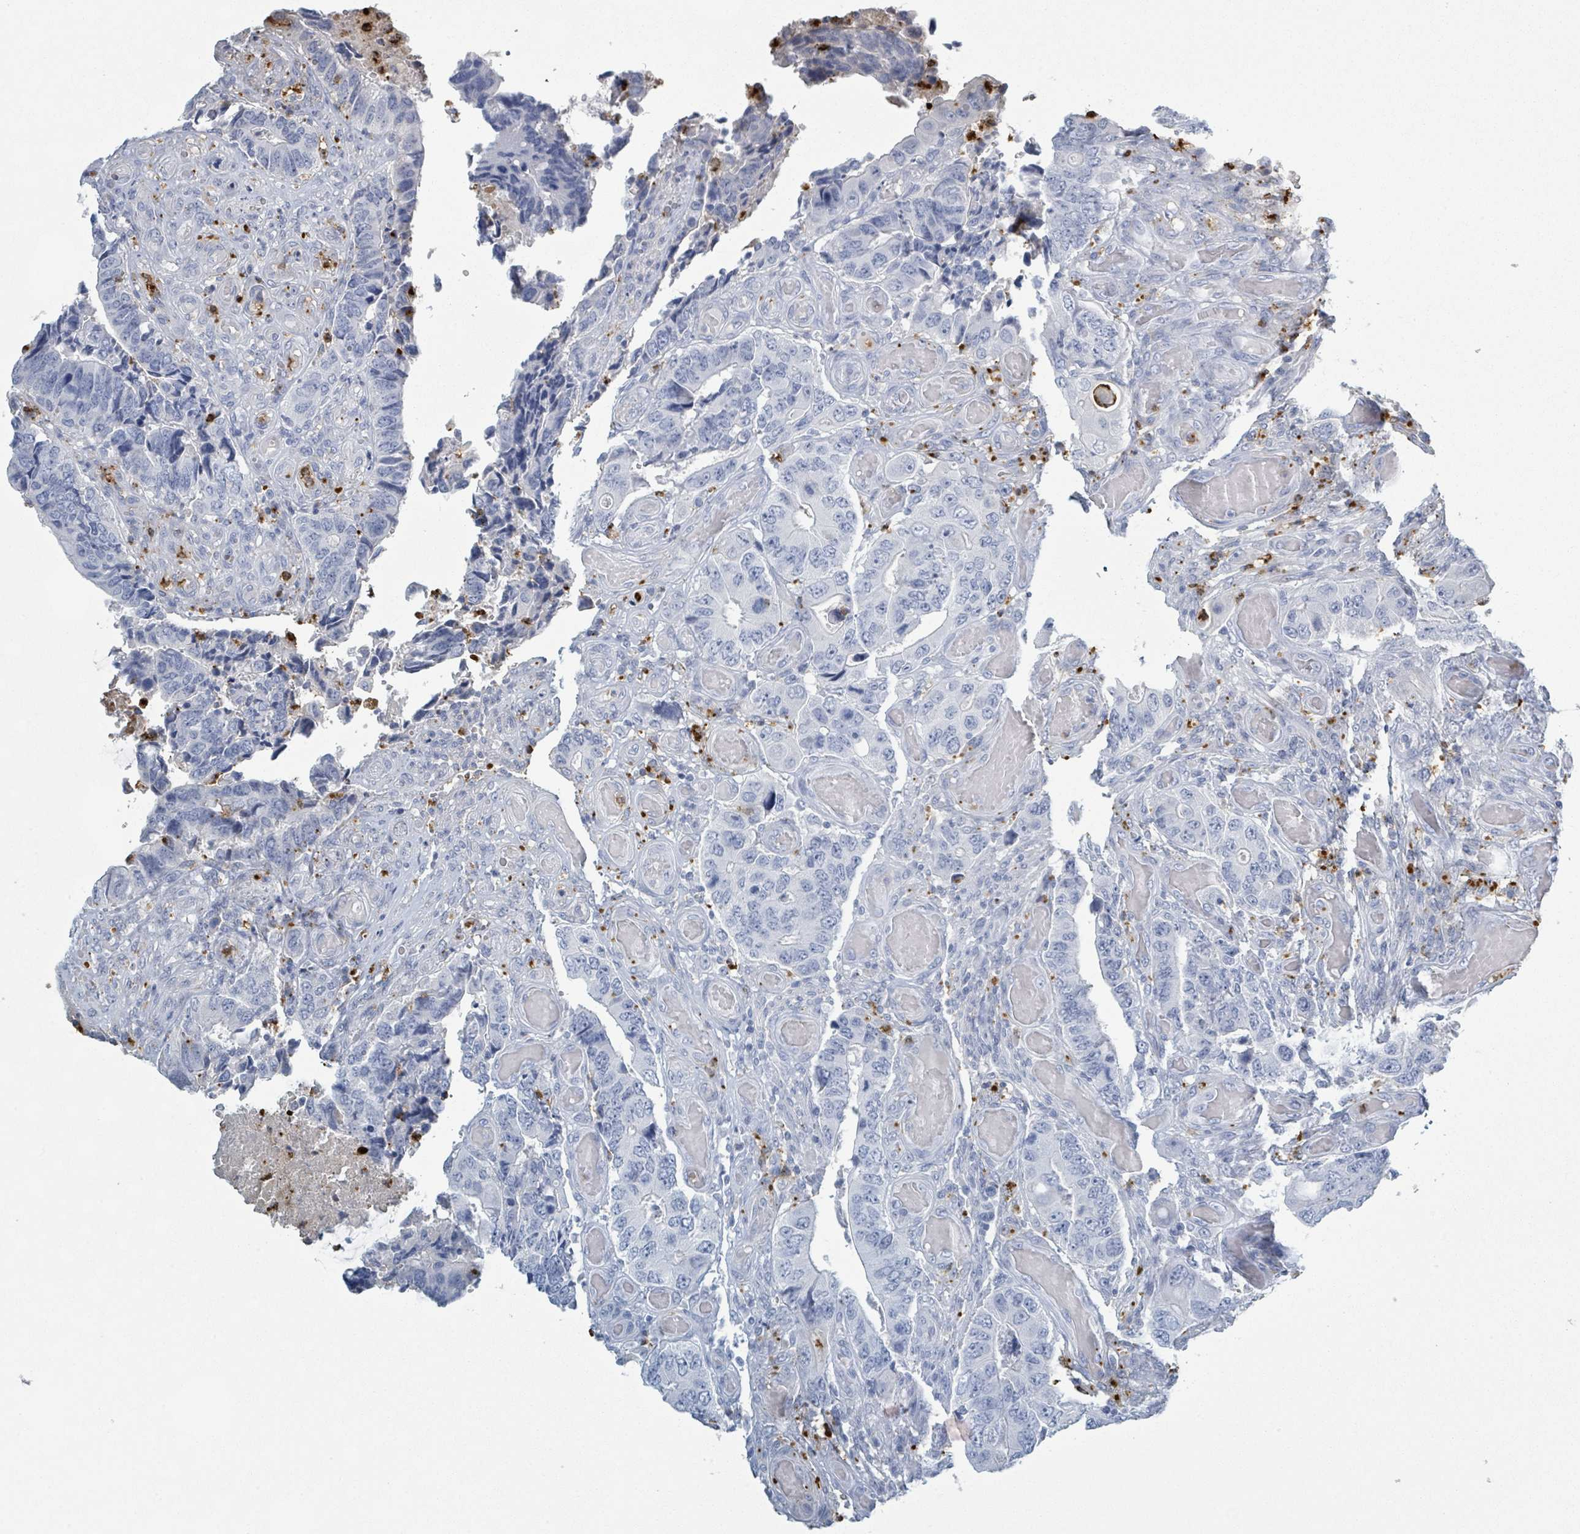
{"staining": {"intensity": "negative", "quantity": "none", "location": "none"}, "tissue": "colorectal cancer", "cell_type": "Tumor cells", "image_type": "cancer", "snomed": [{"axis": "morphology", "description": "Adenocarcinoma, NOS"}, {"axis": "topography", "description": "Colon"}], "caption": "A high-resolution image shows IHC staining of colorectal cancer (adenocarcinoma), which reveals no significant staining in tumor cells.", "gene": "DEFA4", "patient": {"sex": "male", "age": 87}}